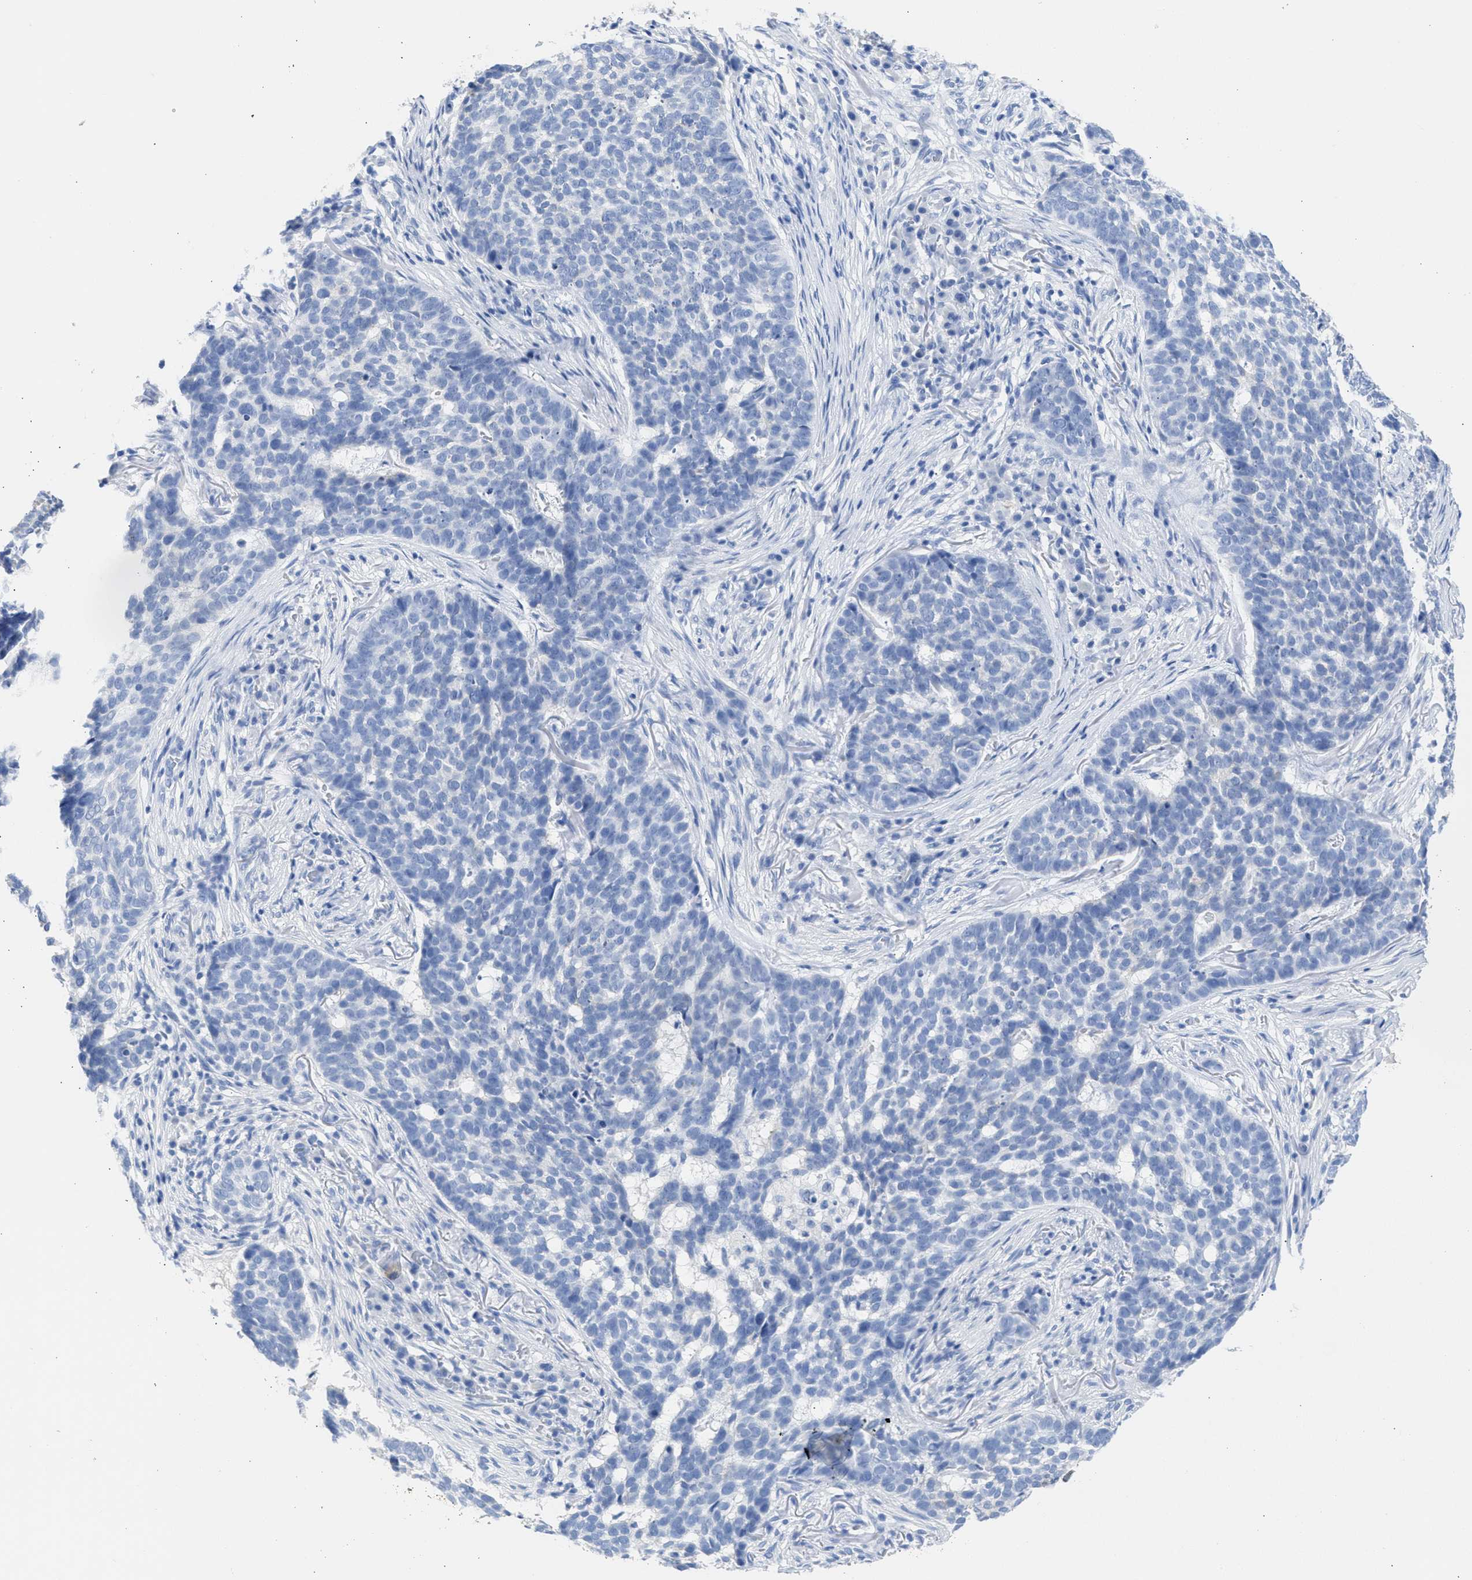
{"staining": {"intensity": "negative", "quantity": "none", "location": "none"}, "tissue": "skin cancer", "cell_type": "Tumor cells", "image_type": "cancer", "snomed": [{"axis": "morphology", "description": "Basal cell carcinoma"}, {"axis": "topography", "description": "Skin"}], "caption": "Micrograph shows no significant protein staining in tumor cells of skin basal cell carcinoma.", "gene": "NCAM1", "patient": {"sex": "male", "age": 85}}